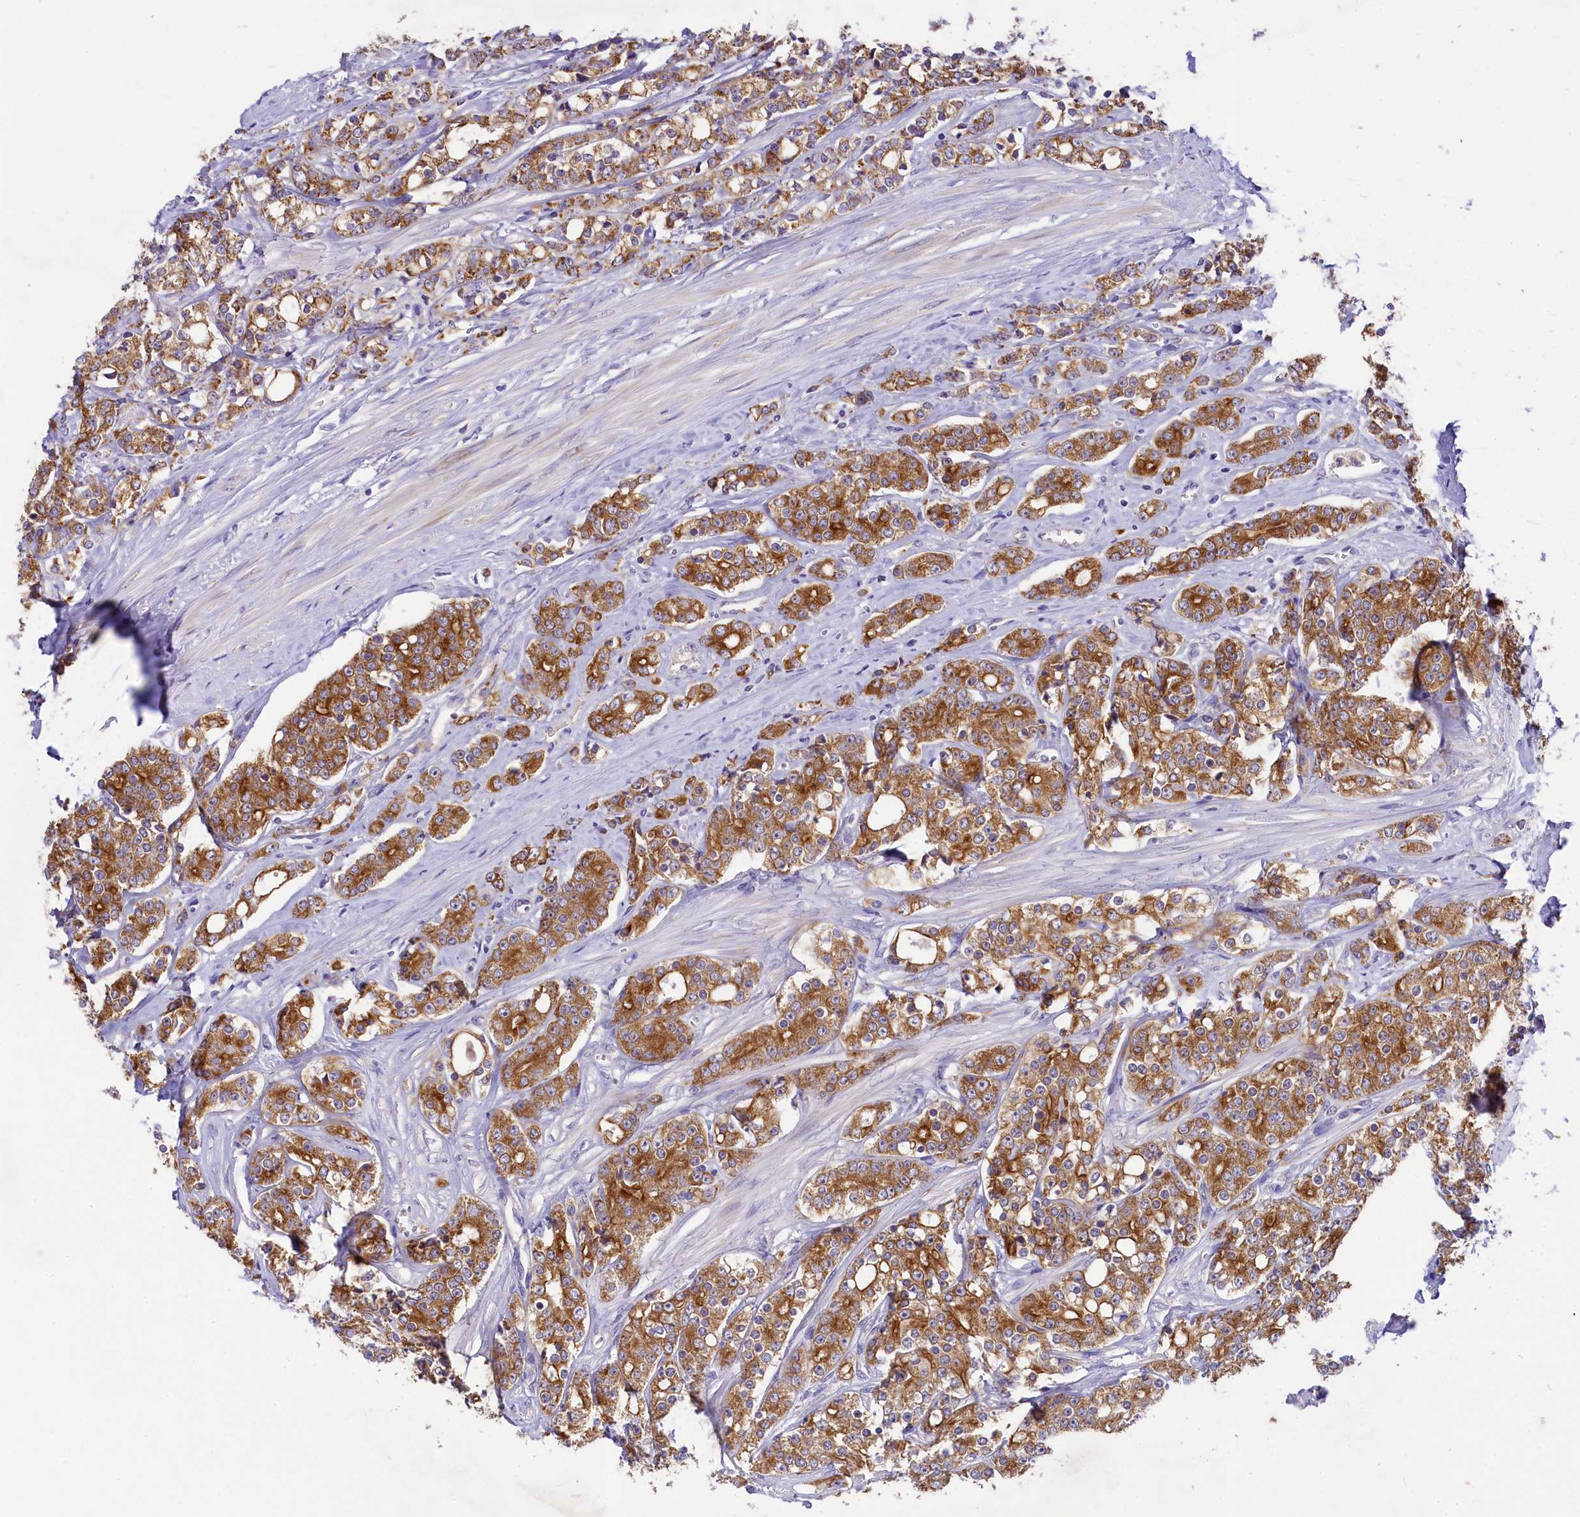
{"staining": {"intensity": "strong", "quantity": ">75%", "location": "cytoplasmic/membranous"}, "tissue": "prostate cancer", "cell_type": "Tumor cells", "image_type": "cancer", "snomed": [{"axis": "morphology", "description": "Adenocarcinoma, High grade"}, {"axis": "topography", "description": "Prostate"}], "caption": "Strong cytoplasmic/membranous protein expression is identified in approximately >75% of tumor cells in prostate cancer (adenocarcinoma (high-grade)). Ihc stains the protein of interest in brown and the nuclei are stained blue.", "gene": "LARP4", "patient": {"sex": "male", "age": 62}}